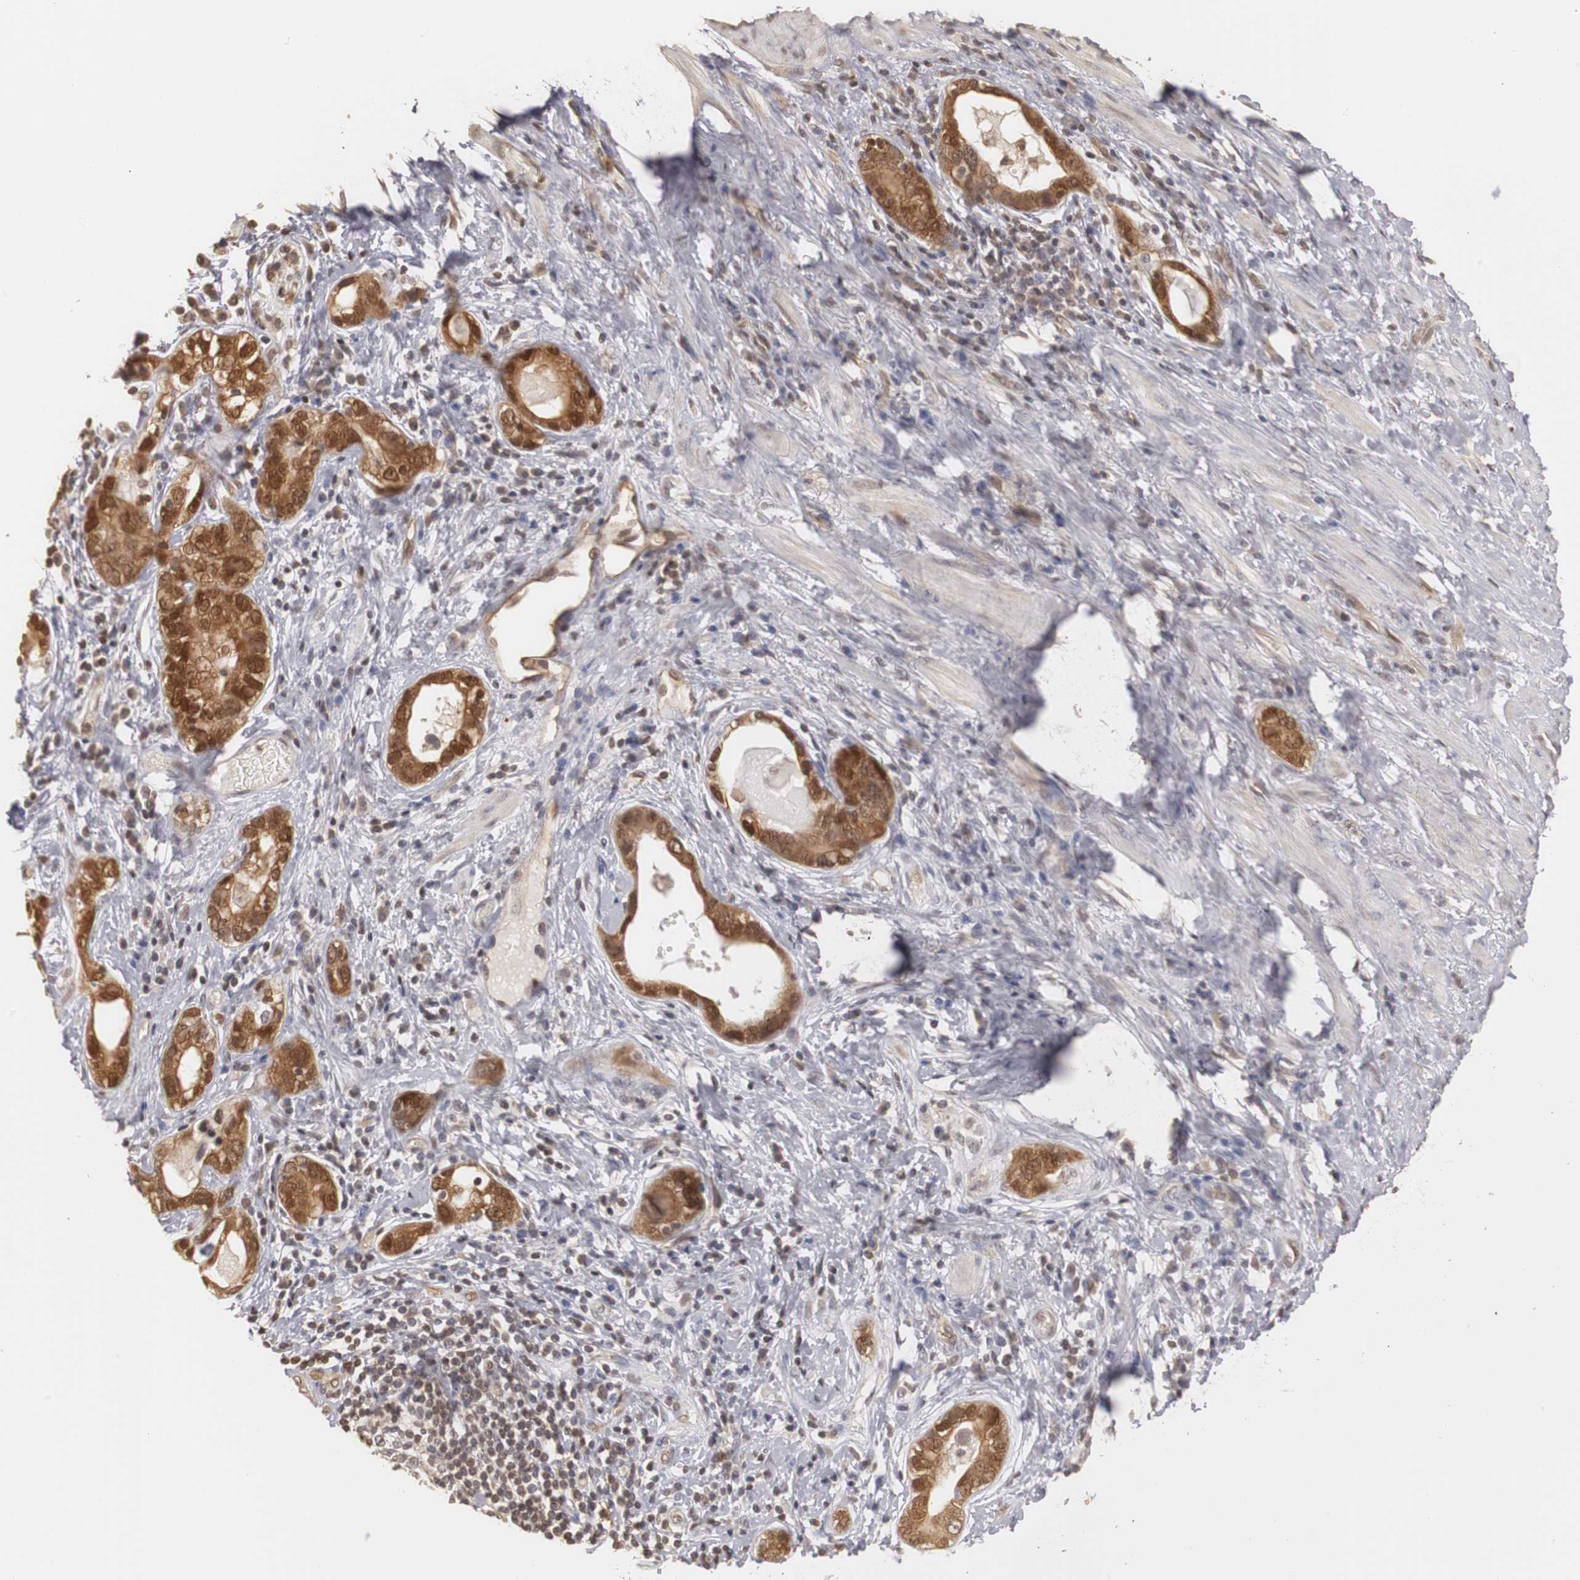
{"staining": {"intensity": "strong", "quantity": ">75%", "location": "cytoplasmic/membranous,nuclear"}, "tissue": "stomach cancer", "cell_type": "Tumor cells", "image_type": "cancer", "snomed": [{"axis": "morphology", "description": "Adenocarcinoma, NOS"}, {"axis": "topography", "description": "Stomach, lower"}], "caption": "Immunohistochemical staining of human adenocarcinoma (stomach) demonstrates strong cytoplasmic/membranous and nuclear protein expression in about >75% of tumor cells.", "gene": "PLEKHA1", "patient": {"sex": "female", "age": 93}}